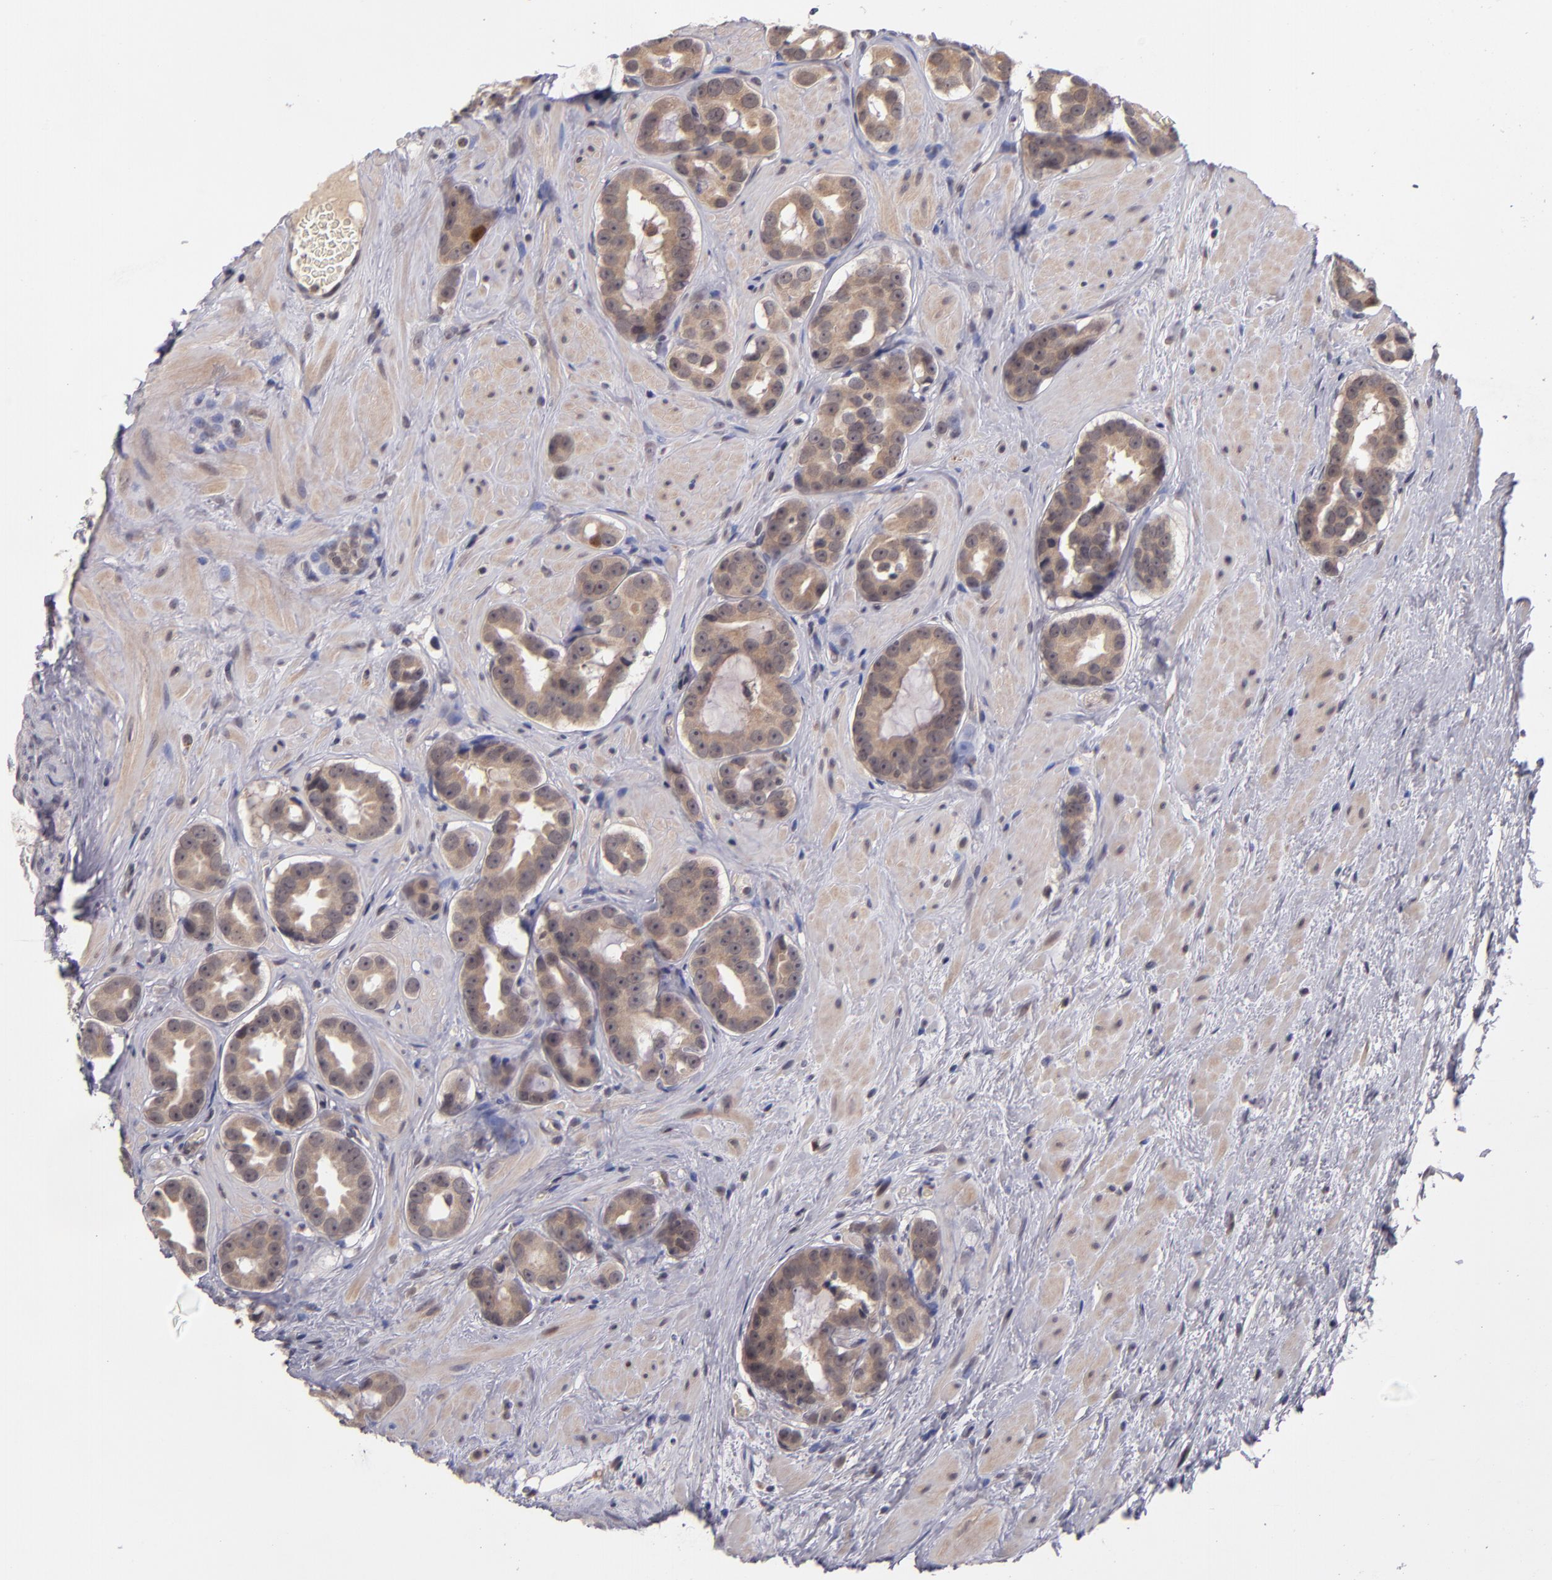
{"staining": {"intensity": "strong", "quantity": "<25%", "location": "cytoplasmic/membranous,nuclear"}, "tissue": "prostate cancer", "cell_type": "Tumor cells", "image_type": "cancer", "snomed": [{"axis": "morphology", "description": "Adenocarcinoma, Low grade"}, {"axis": "topography", "description": "Prostate"}], "caption": "Immunohistochemical staining of prostate cancer (low-grade adenocarcinoma) shows strong cytoplasmic/membranous and nuclear protein positivity in about <25% of tumor cells. (DAB (3,3'-diaminobenzidine) = brown stain, brightfield microscopy at high magnification).", "gene": "CDC7", "patient": {"sex": "male", "age": 59}}